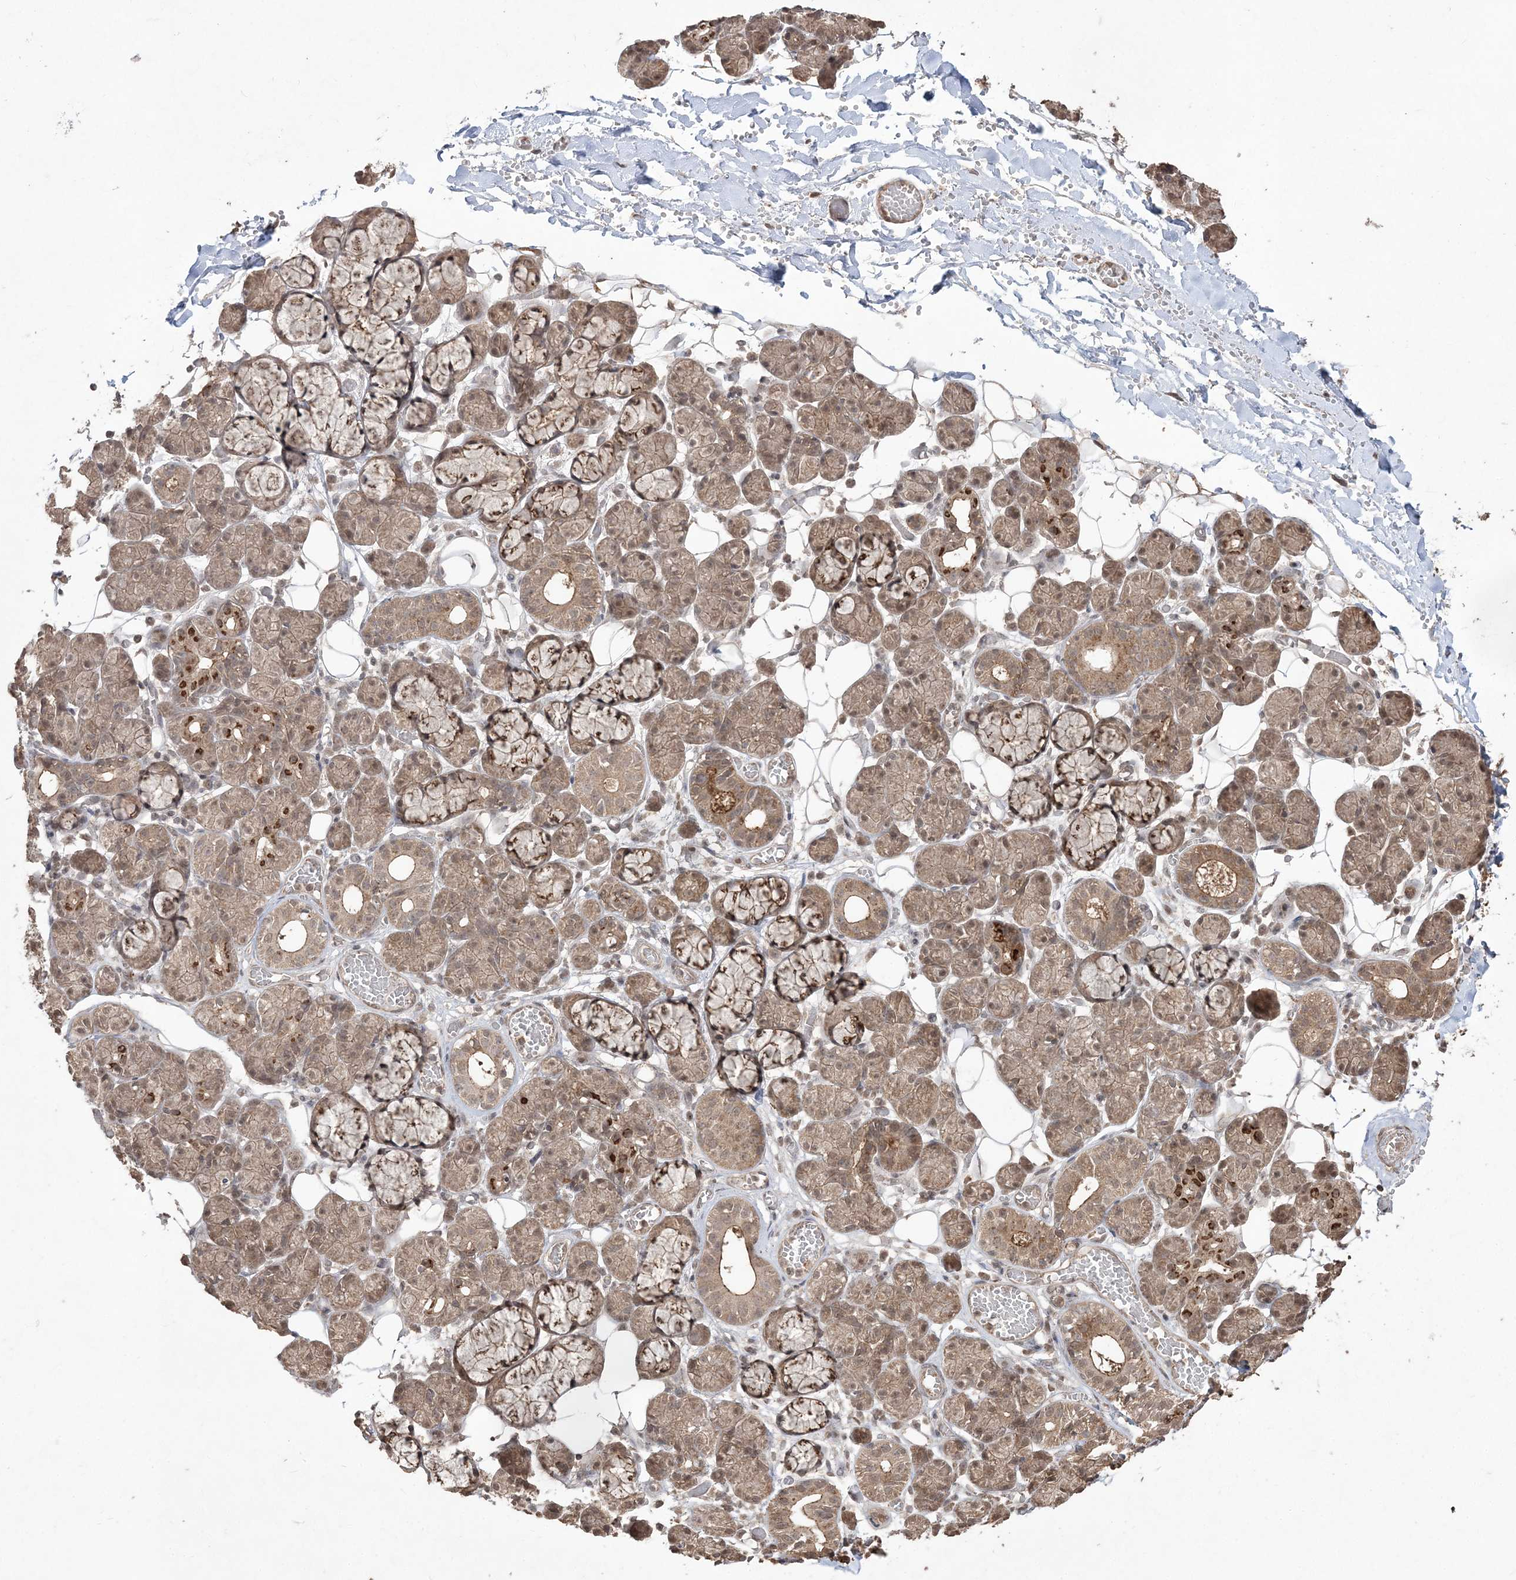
{"staining": {"intensity": "moderate", "quantity": "25%-75%", "location": "cytoplasmic/membranous,nuclear"}, "tissue": "salivary gland", "cell_type": "Glandular cells", "image_type": "normal", "snomed": [{"axis": "morphology", "description": "Normal tissue, NOS"}, {"axis": "topography", "description": "Salivary gland"}], "caption": "DAB (3,3'-diaminobenzidine) immunohistochemical staining of benign salivary gland exhibits moderate cytoplasmic/membranous,nuclear protein positivity in approximately 25%-75% of glandular cells. The staining is performed using DAB brown chromogen to label protein expression. The nuclei are counter-stained blue using hematoxylin.", "gene": "EHHADH", "patient": {"sex": "male", "age": 63}}